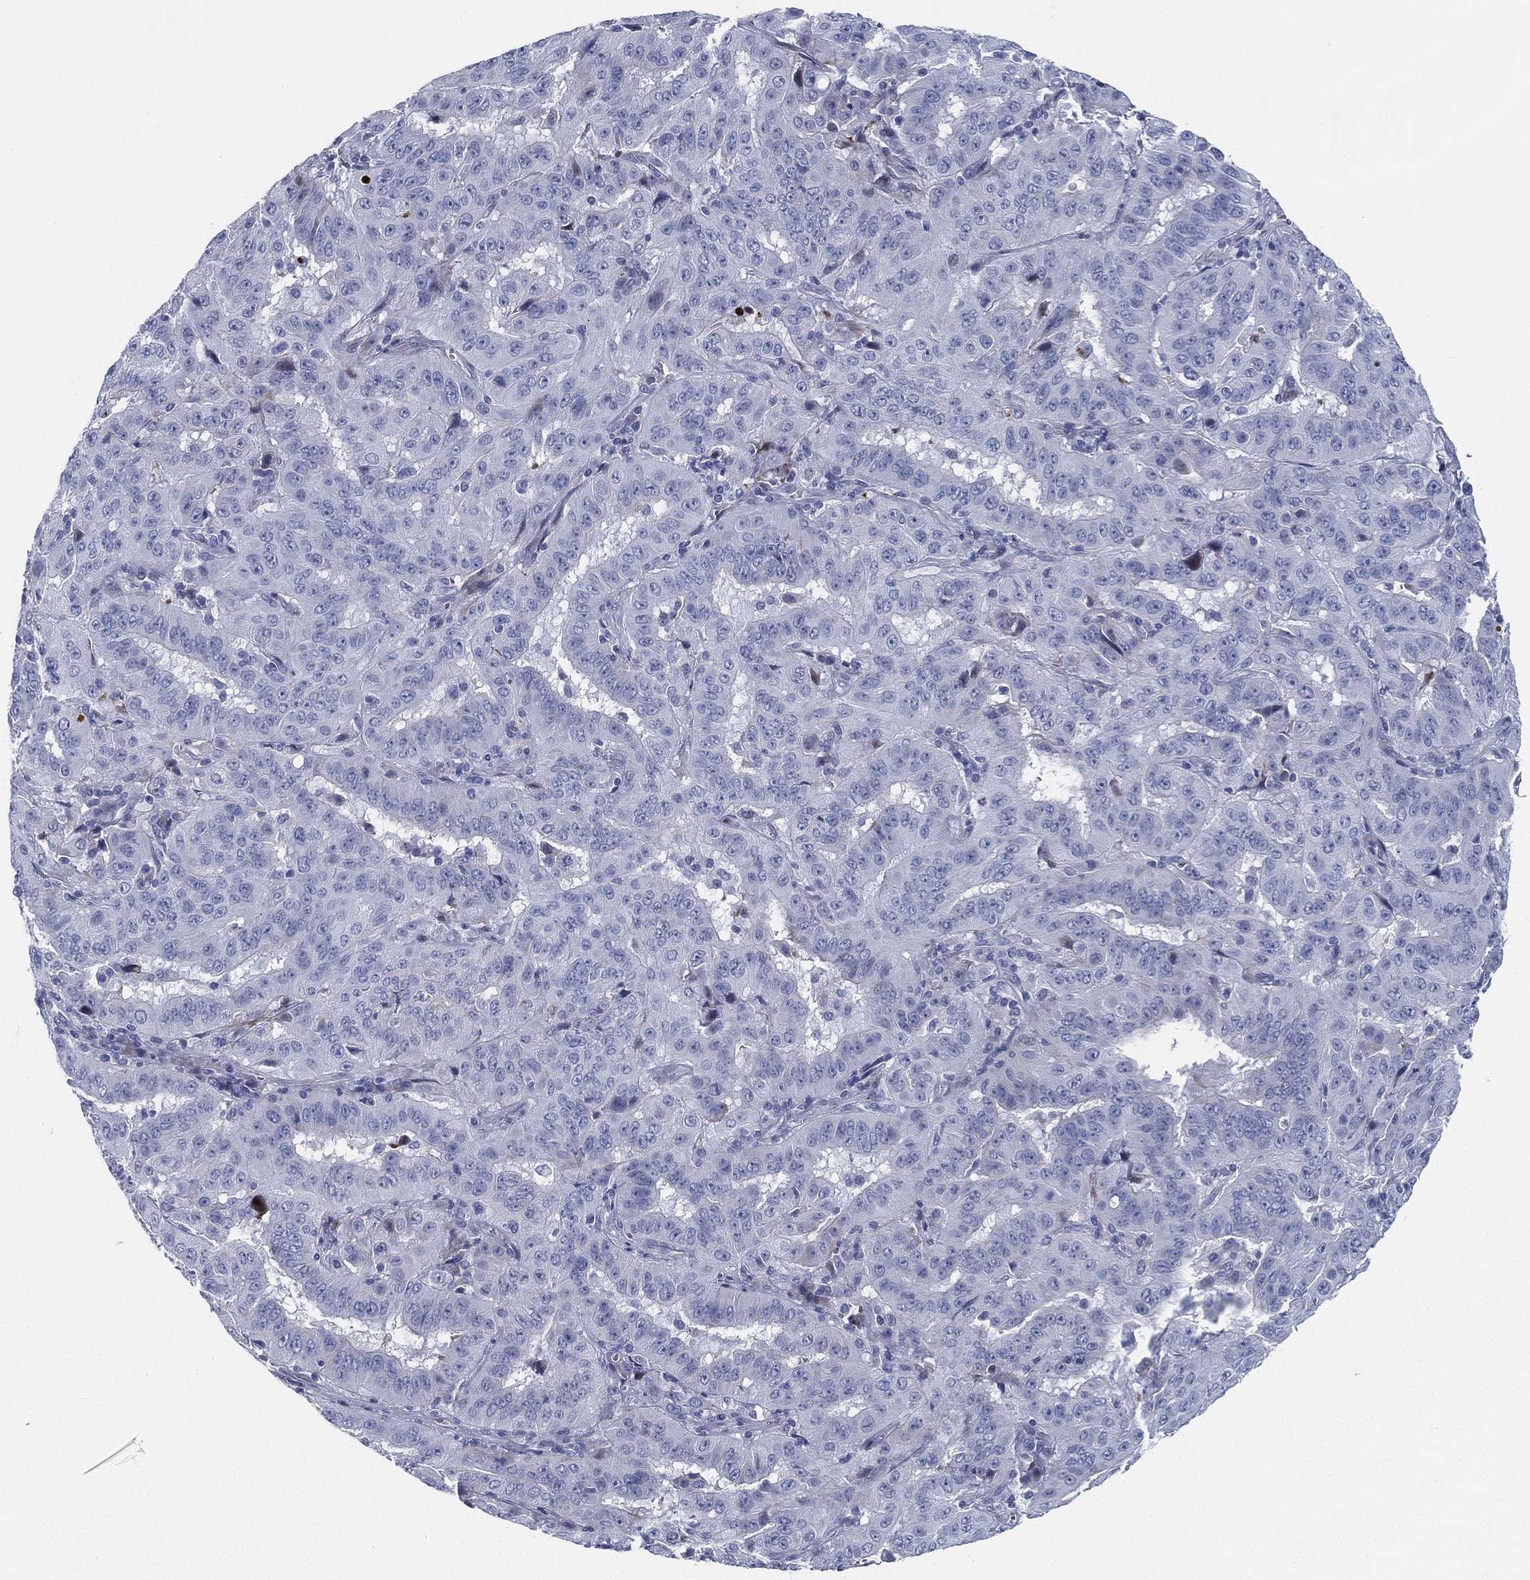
{"staining": {"intensity": "negative", "quantity": "none", "location": "none"}, "tissue": "pancreatic cancer", "cell_type": "Tumor cells", "image_type": "cancer", "snomed": [{"axis": "morphology", "description": "Adenocarcinoma, NOS"}, {"axis": "topography", "description": "Pancreas"}], "caption": "A micrograph of human adenocarcinoma (pancreatic) is negative for staining in tumor cells.", "gene": "SPPL2C", "patient": {"sex": "male", "age": 63}}